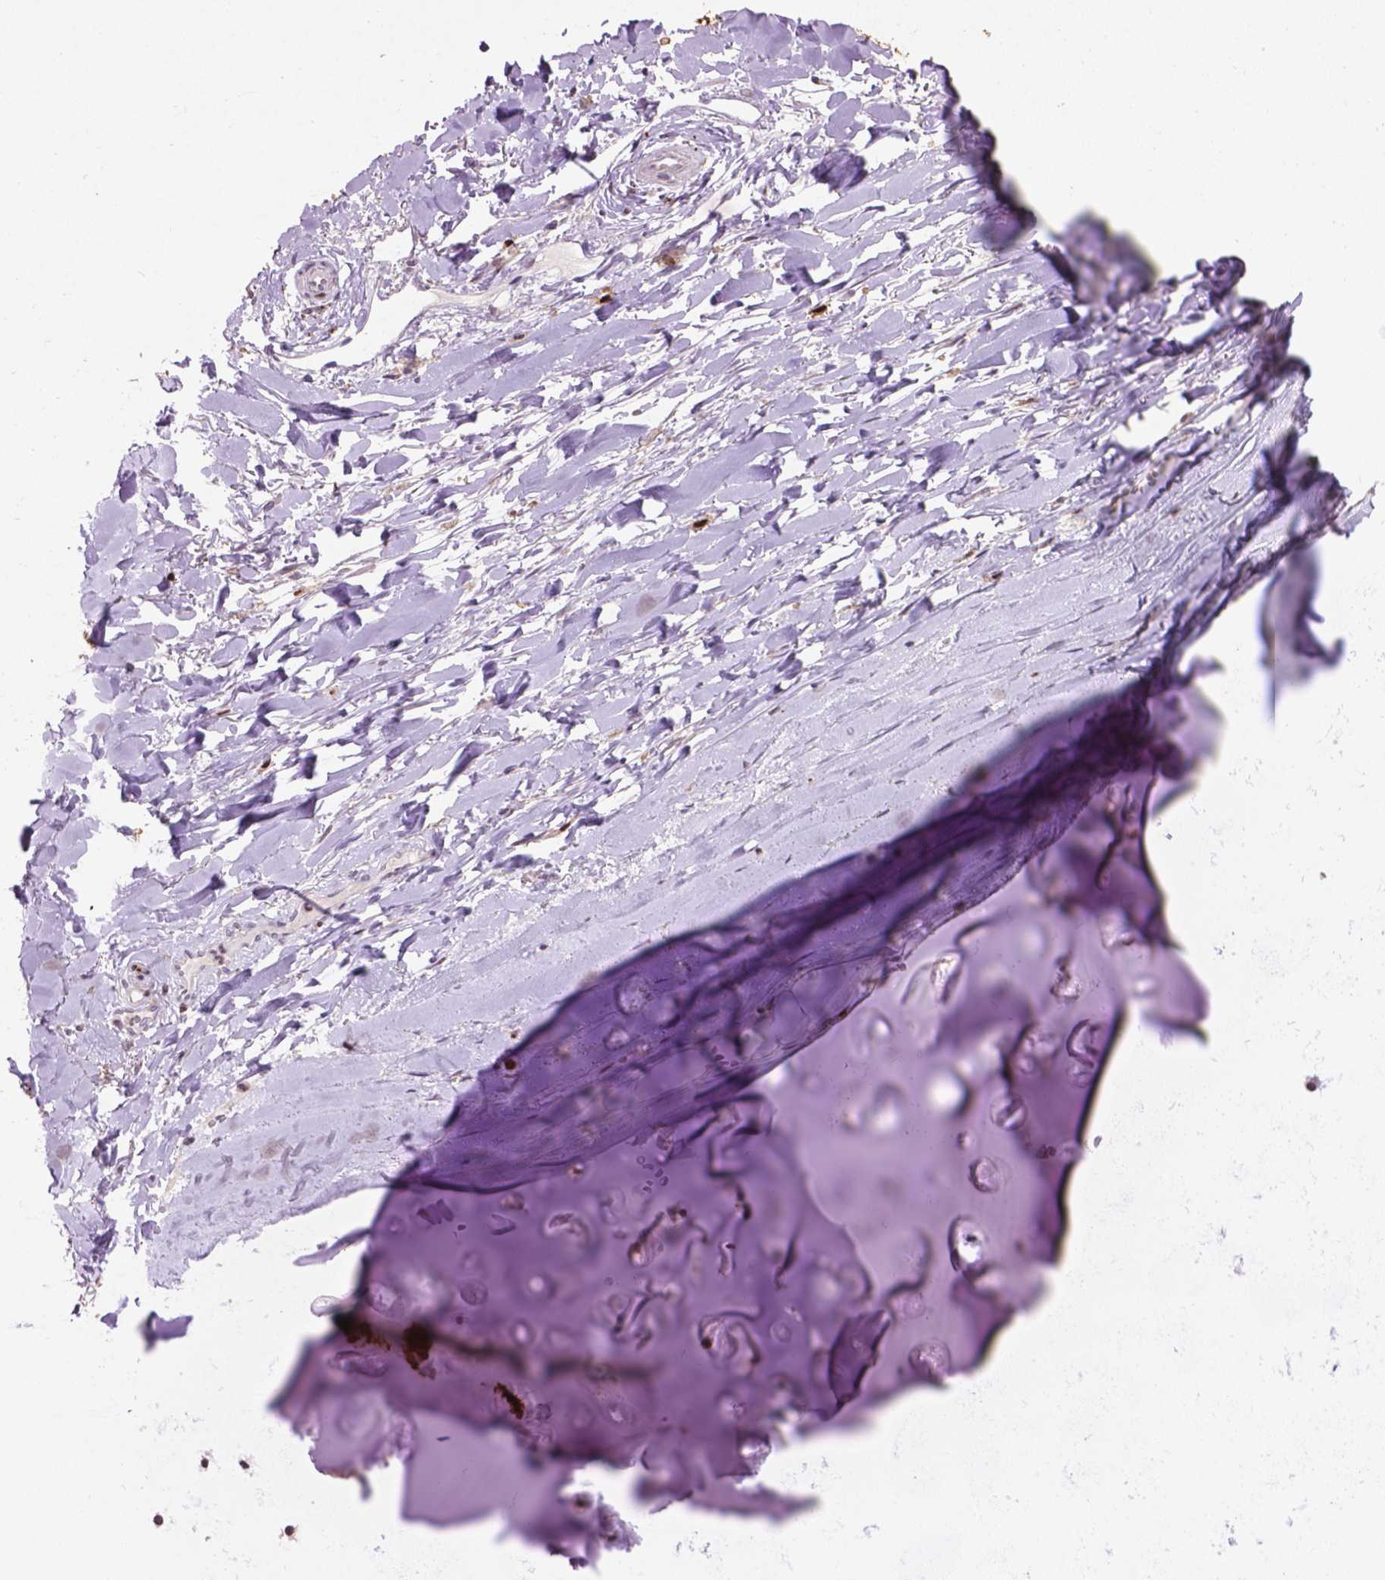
{"staining": {"intensity": "negative", "quantity": "none", "location": "none"}, "tissue": "adipose tissue", "cell_type": "Adipocytes", "image_type": "normal", "snomed": [{"axis": "morphology", "description": "Normal tissue, NOS"}, {"axis": "topography", "description": "Cartilage tissue"}, {"axis": "topography", "description": "Nasopharynx"}, {"axis": "topography", "description": "Thyroid gland"}], "caption": "High power microscopy micrograph of an IHC image of normal adipose tissue, revealing no significant staining in adipocytes. (DAB (3,3'-diaminobenzidine) immunohistochemistry visualized using brightfield microscopy, high magnification).", "gene": "TH", "patient": {"sex": "male", "age": 63}}